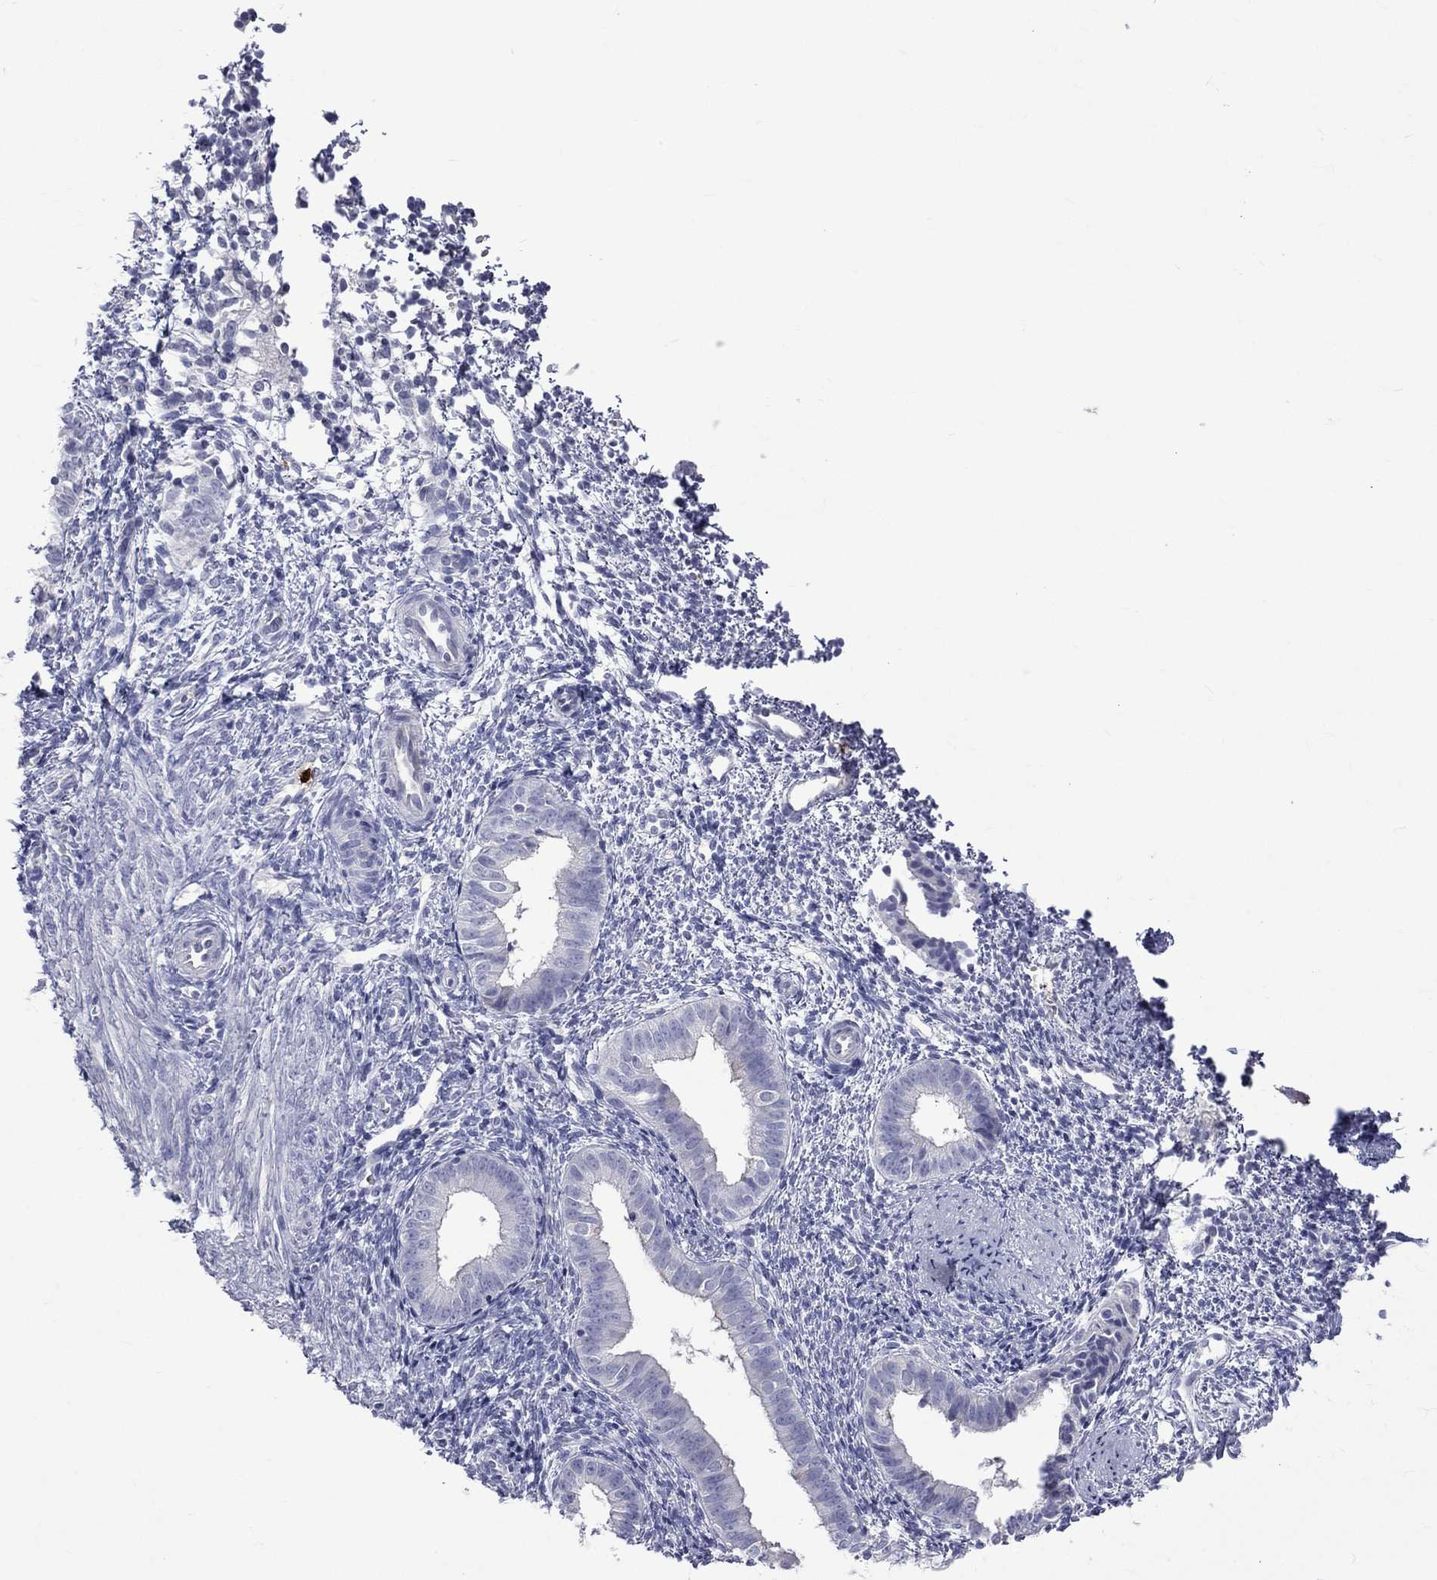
{"staining": {"intensity": "negative", "quantity": "none", "location": "none"}, "tissue": "endometrium", "cell_type": "Cells in endometrial stroma", "image_type": "normal", "snomed": [{"axis": "morphology", "description": "Normal tissue, NOS"}, {"axis": "topography", "description": "Endometrium"}], "caption": "The photomicrograph demonstrates no significant expression in cells in endometrial stroma of endometrium. (DAB immunohistochemistry with hematoxylin counter stain).", "gene": "ELANE", "patient": {"sex": "female", "age": 47}}